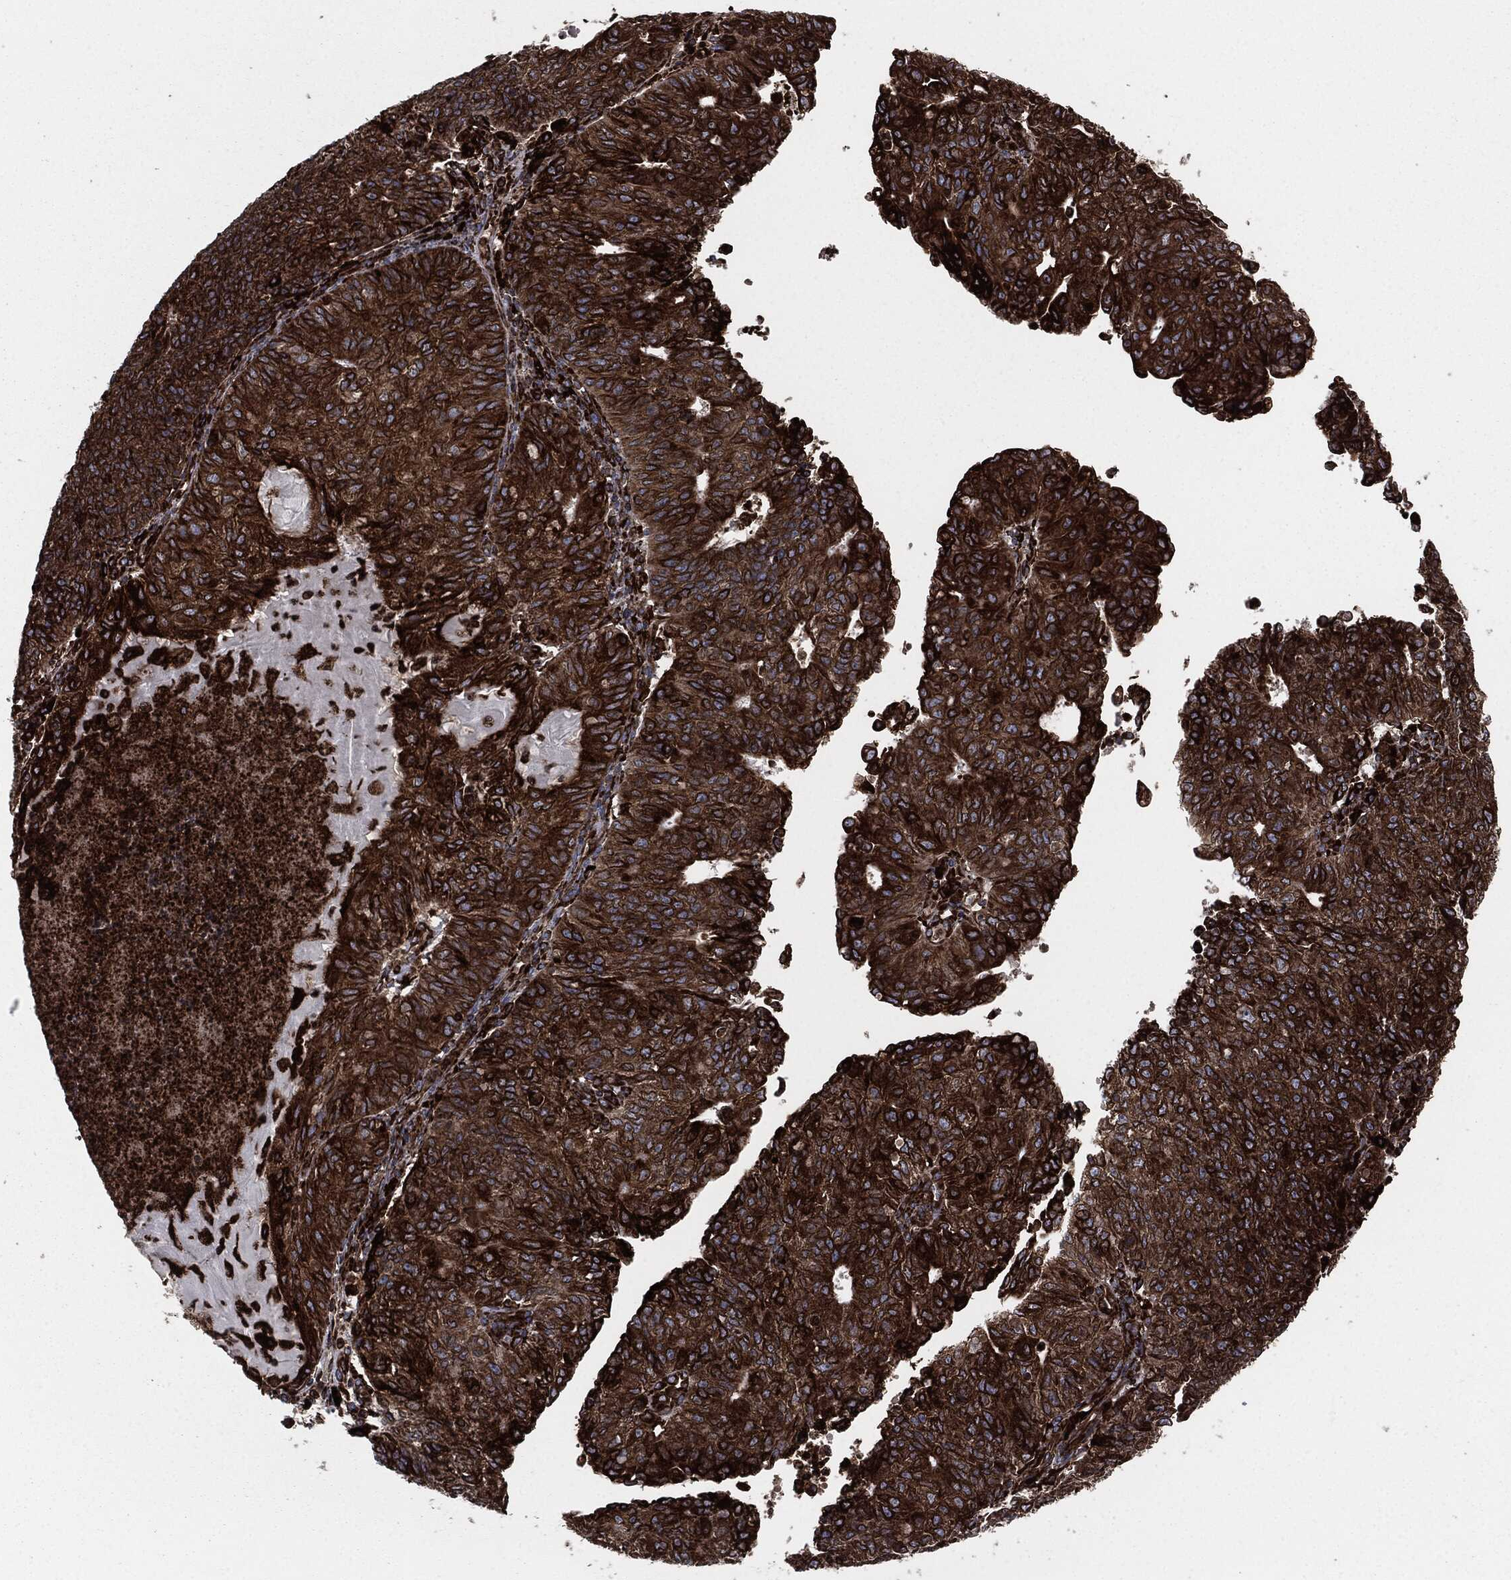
{"staining": {"intensity": "strong", "quantity": ">75%", "location": "cytoplasmic/membranous"}, "tissue": "endometrial cancer", "cell_type": "Tumor cells", "image_type": "cancer", "snomed": [{"axis": "morphology", "description": "Adenocarcinoma, NOS"}, {"axis": "topography", "description": "Endometrium"}], "caption": "IHC (DAB (3,3'-diaminobenzidine)) staining of human endometrial cancer reveals strong cytoplasmic/membranous protein expression in approximately >75% of tumor cells.", "gene": "CALR", "patient": {"sex": "female", "age": 82}}